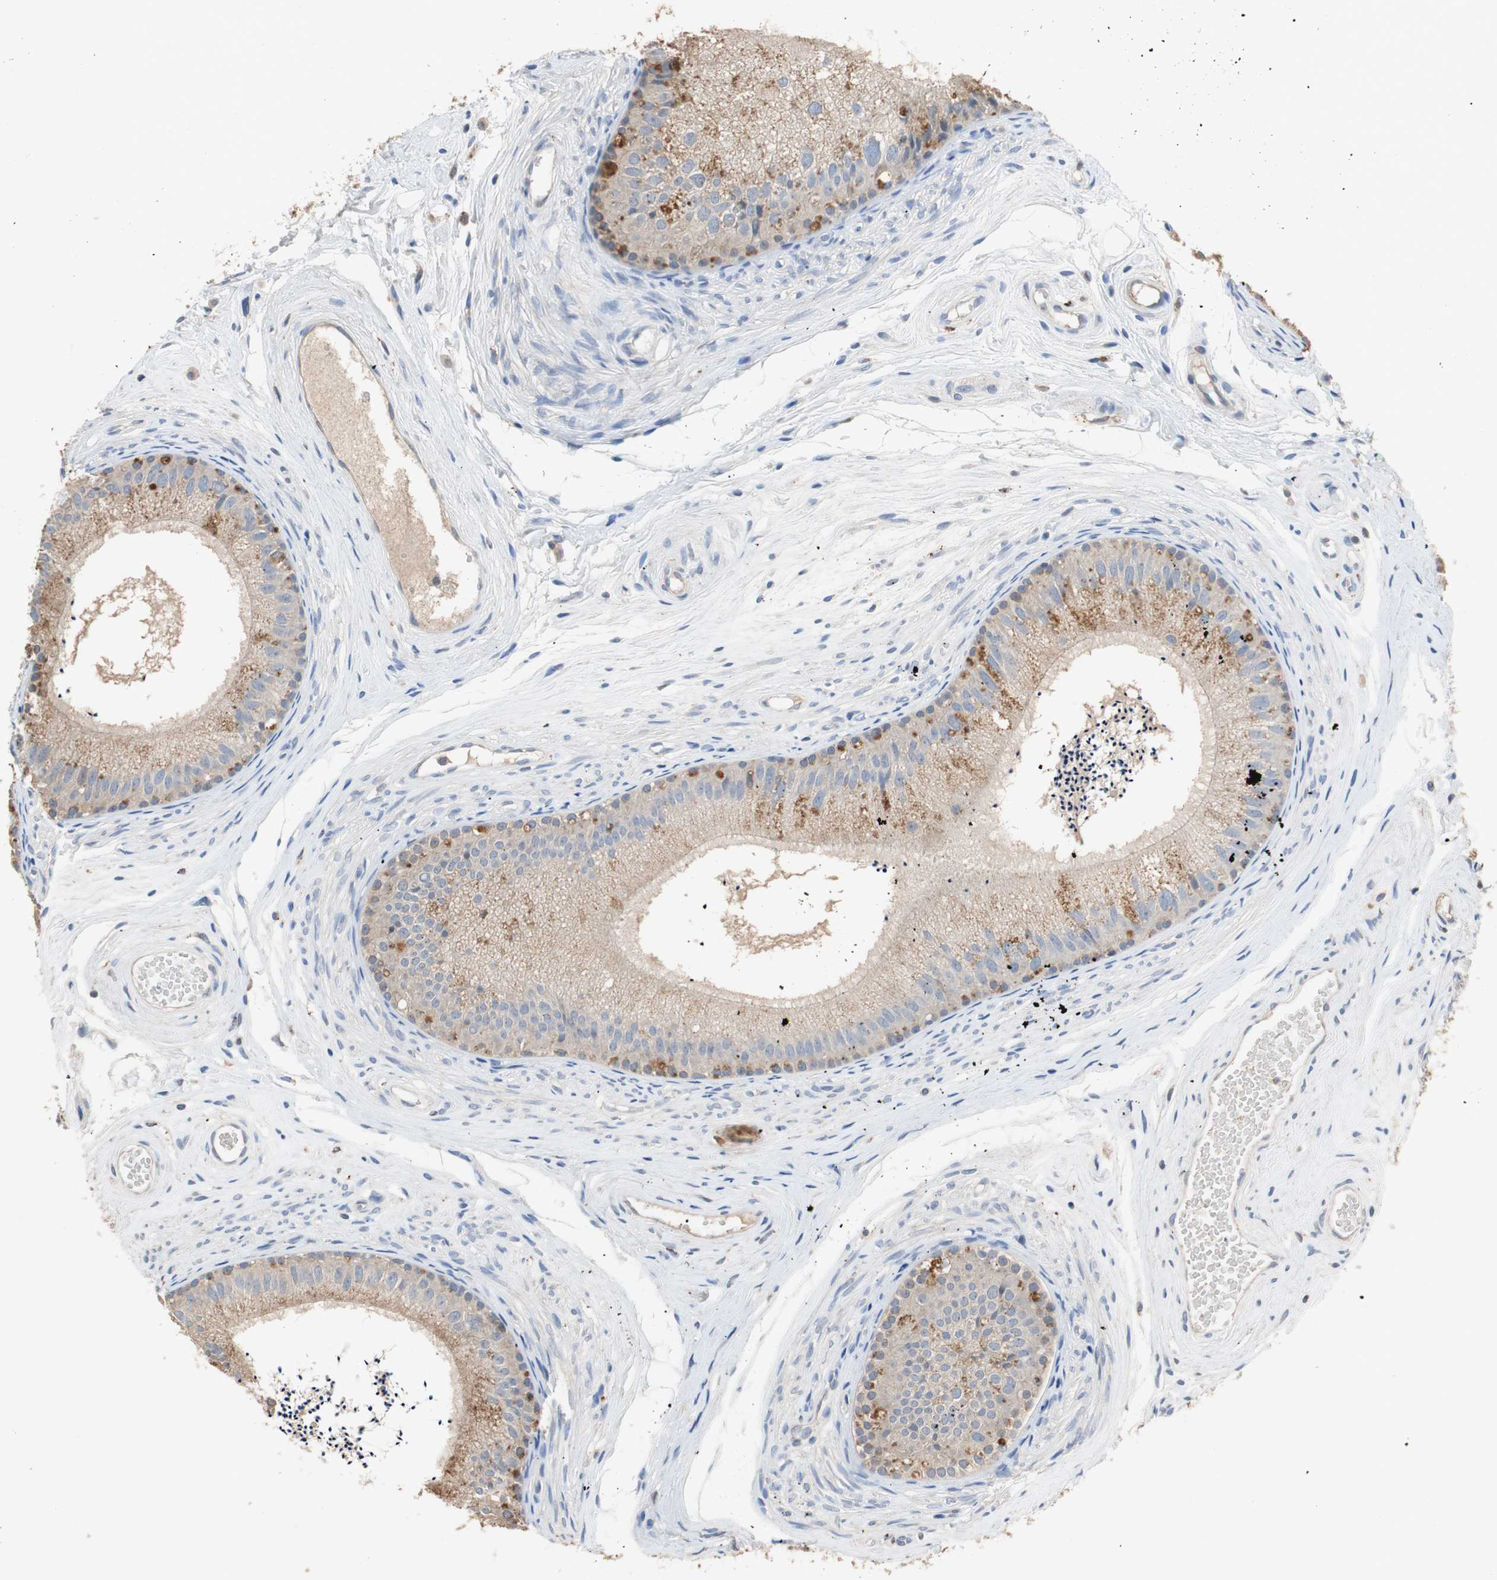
{"staining": {"intensity": "moderate", "quantity": "<25%", "location": "cytoplasmic/membranous"}, "tissue": "epididymis", "cell_type": "Glandular cells", "image_type": "normal", "snomed": [{"axis": "morphology", "description": "Normal tissue, NOS"}, {"axis": "topography", "description": "Epididymis"}], "caption": "Immunohistochemical staining of benign epididymis shows low levels of moderate cytoplasmic/membranous staining in about <25% of glandular cells.", "gene": "ADAP1", "patient": {"sex": "male", "age": 56}}